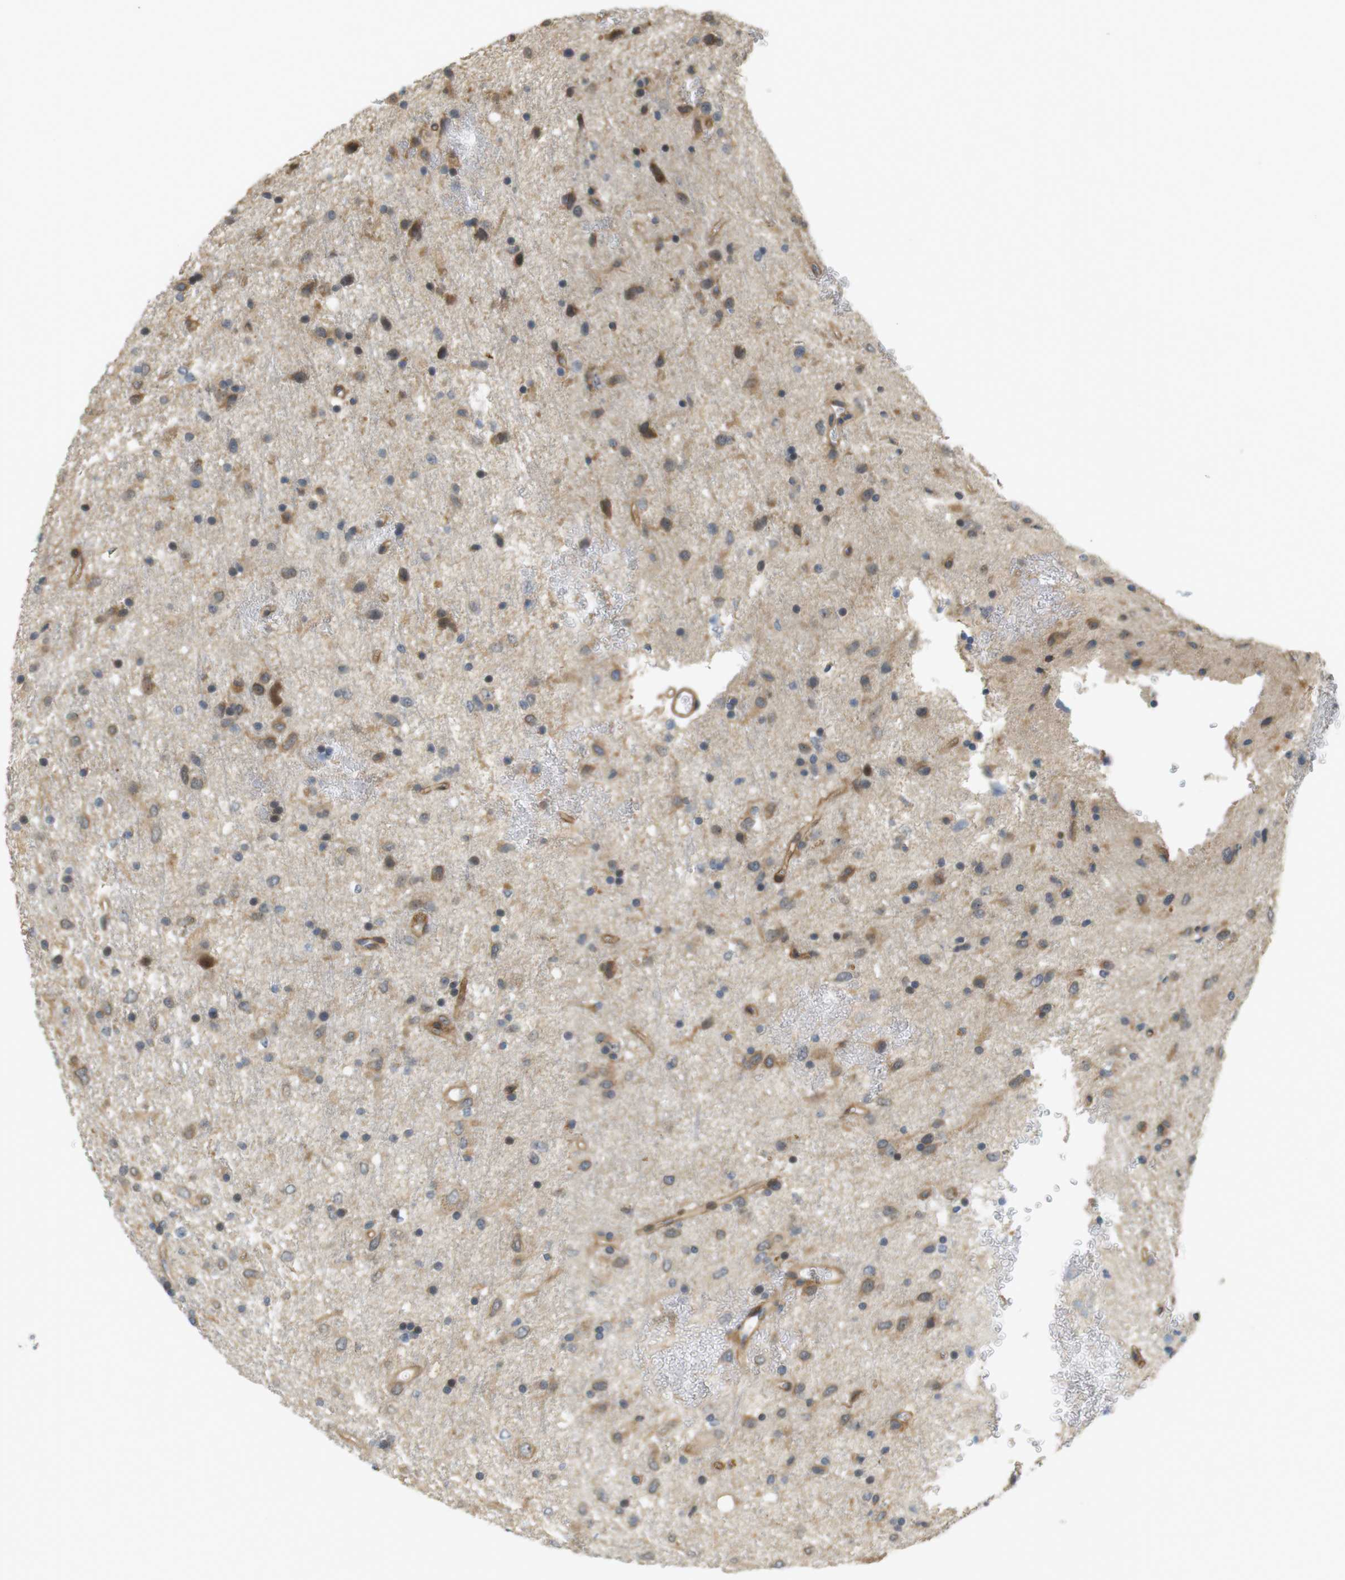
{"staining": {"intensity": "moderate", "quantity": ">75%", "location": "cytoplasmic/membranous"}, "tissue": "glioma", "cell_type": "Tumor cells", "image_type": "cancer", "snomed": [{"axis": "morphology", "description": "Glioma, malignant, Low grade"}, {"axis": "topography", "description": "Brain"}], "caption": "Immunohistochemical staining of glioma demonstrates medium levels of moderate cytoplasmic/membranous protein staining in about >75% of tumor cells. (Brightfield microscopy of DAB IHC at high magnification).", "gene": "TSPAN9", "patient": {"sex": "male", "age": 77}}